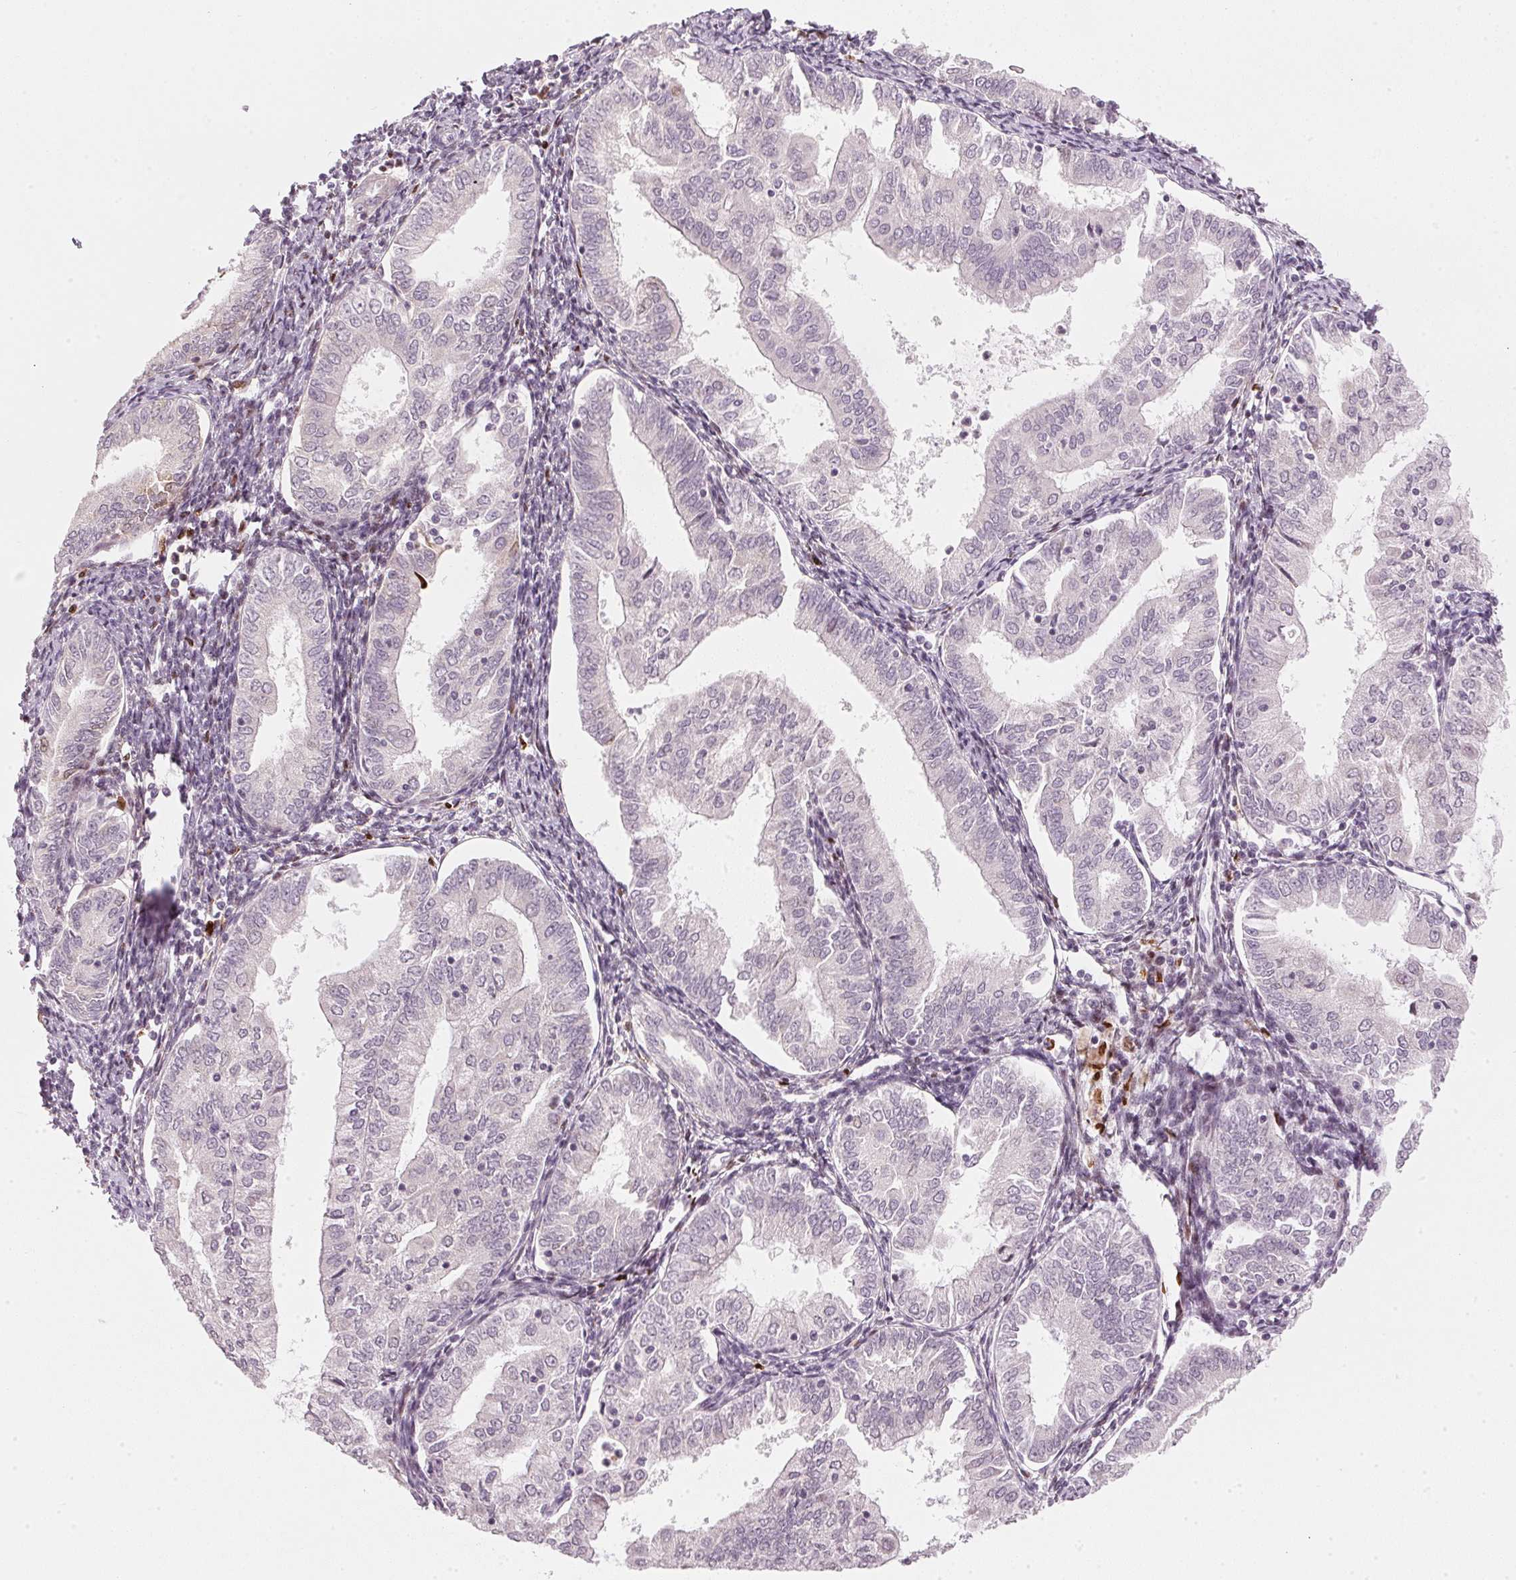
{"staining": {"intensity": "negative", "quantity": "none", "location": "none"}, "tissue": "endometrial cancer", "cell_type": "Tumor cells", "image_type": "cancer", "snomed": [{"axis": "morphology", "description": "Adenocarcinoma, NOS"}, {"axis": "topography", "description": "Endometrium"}], "caption": "Protein analysis of endometrial cancer demonstrates no significant staining in tumor cells. (Stains: DAB (3,3'-diaminobenzidine) immunohistochemistry (IHC) with hematoxylin counter stain, Microscopy: brightfield microscopy at high magnification).", "gene": "SFRP4", "patient": {"sex": "female", "age": 55}}